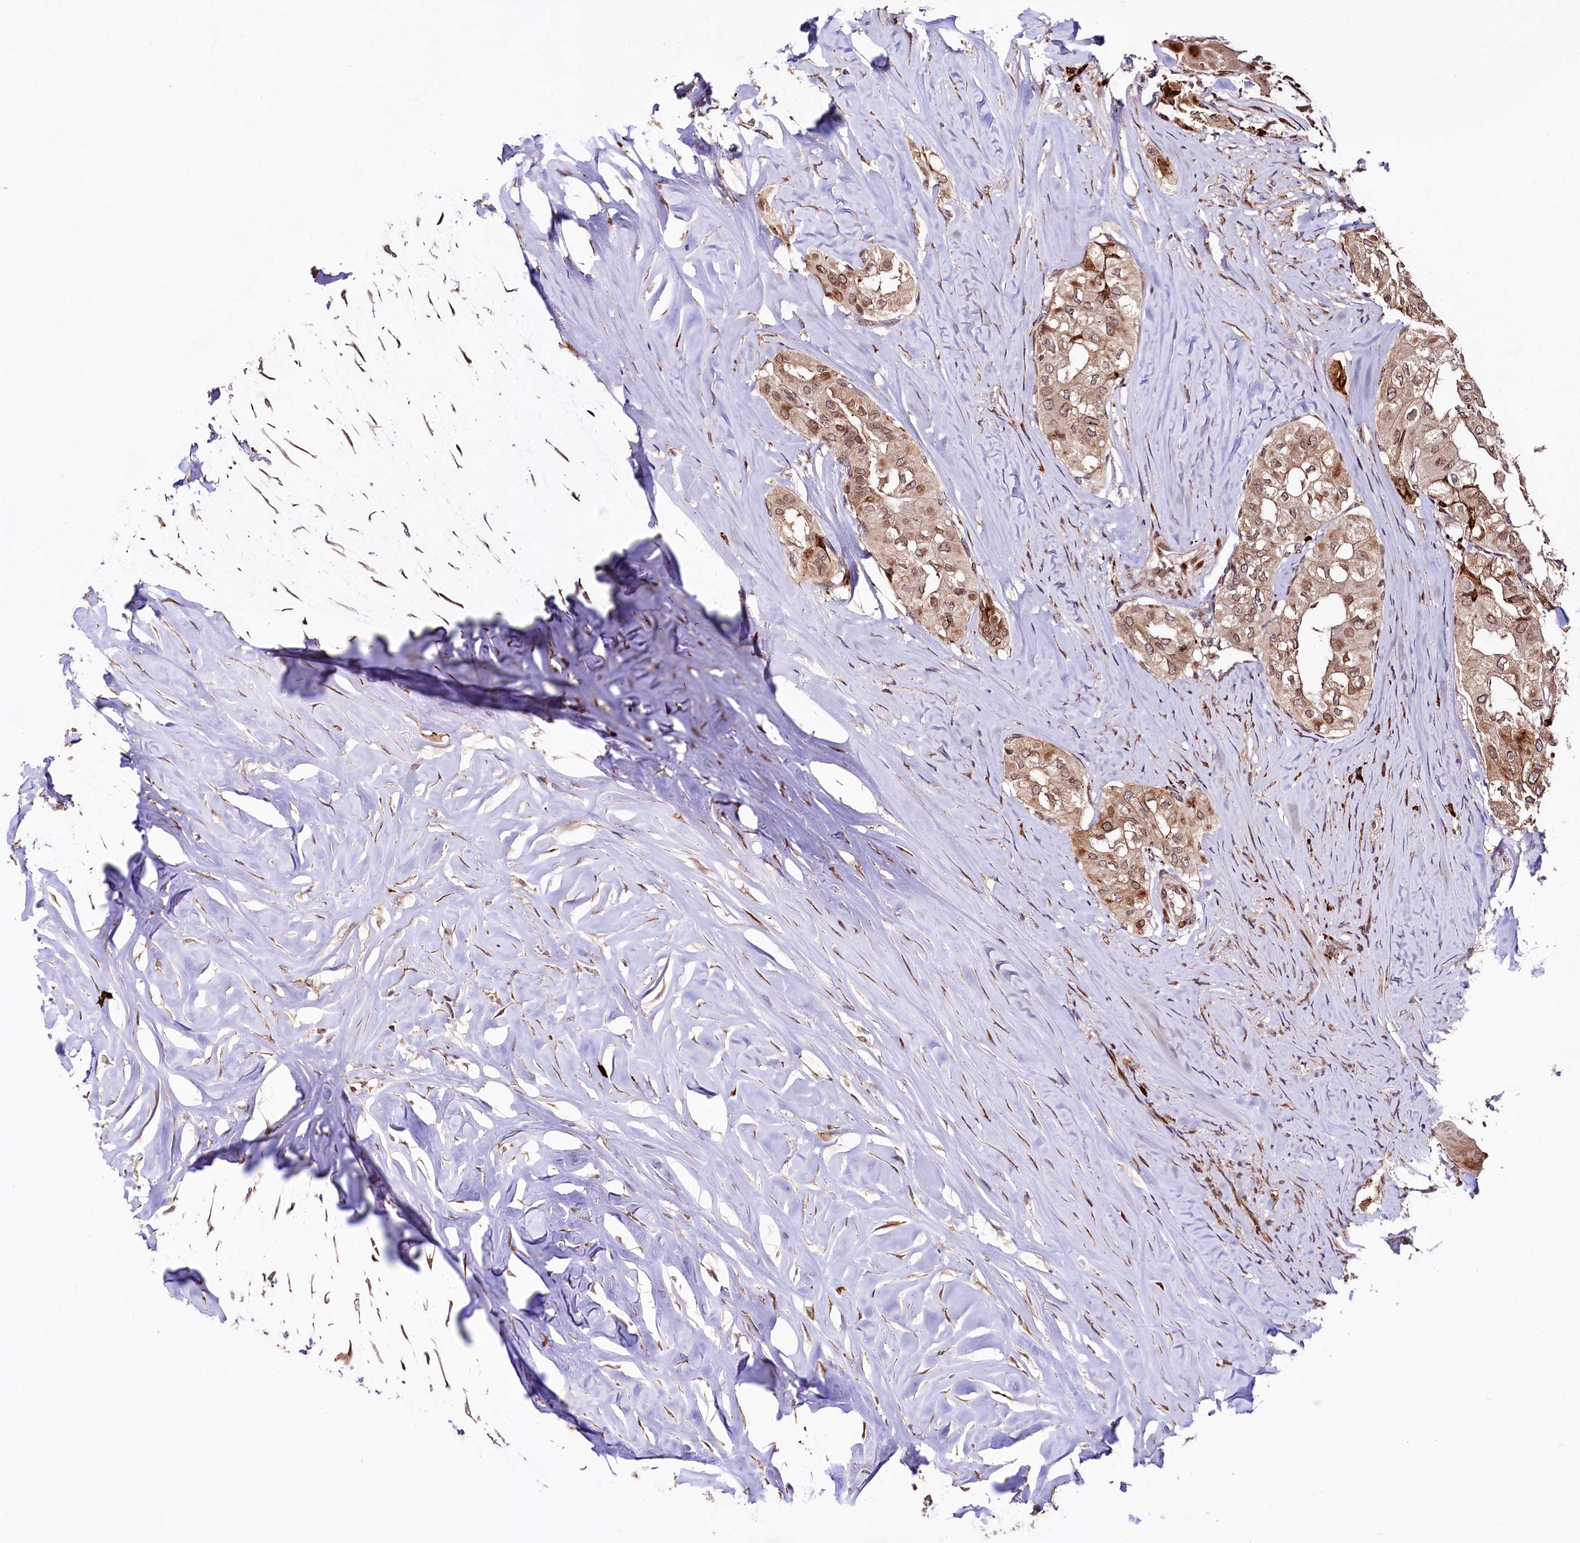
{"staining": {"intensity": "moderate", "quantity": ">75%", "location": "cytoplasmic/membranous,nuclear"}, "tissue": "thyroid cancer", "cell_type": "Tumor cells", "image_type": "cancer", "snomed": [{"axis": "morphology", "description": "Papillary adenocarcinoma, NOS"}, {"axis": "topography", "description": "Thyroid gland"}], "caption": "Protein staining of thyroid cancer tissue reveals moderate cytoplasmic/membranous and nuclear positivity in approximately >75% of tumor cells.", "gene": "C5orf15", "patient": {"sex": "female", "age": 59}}